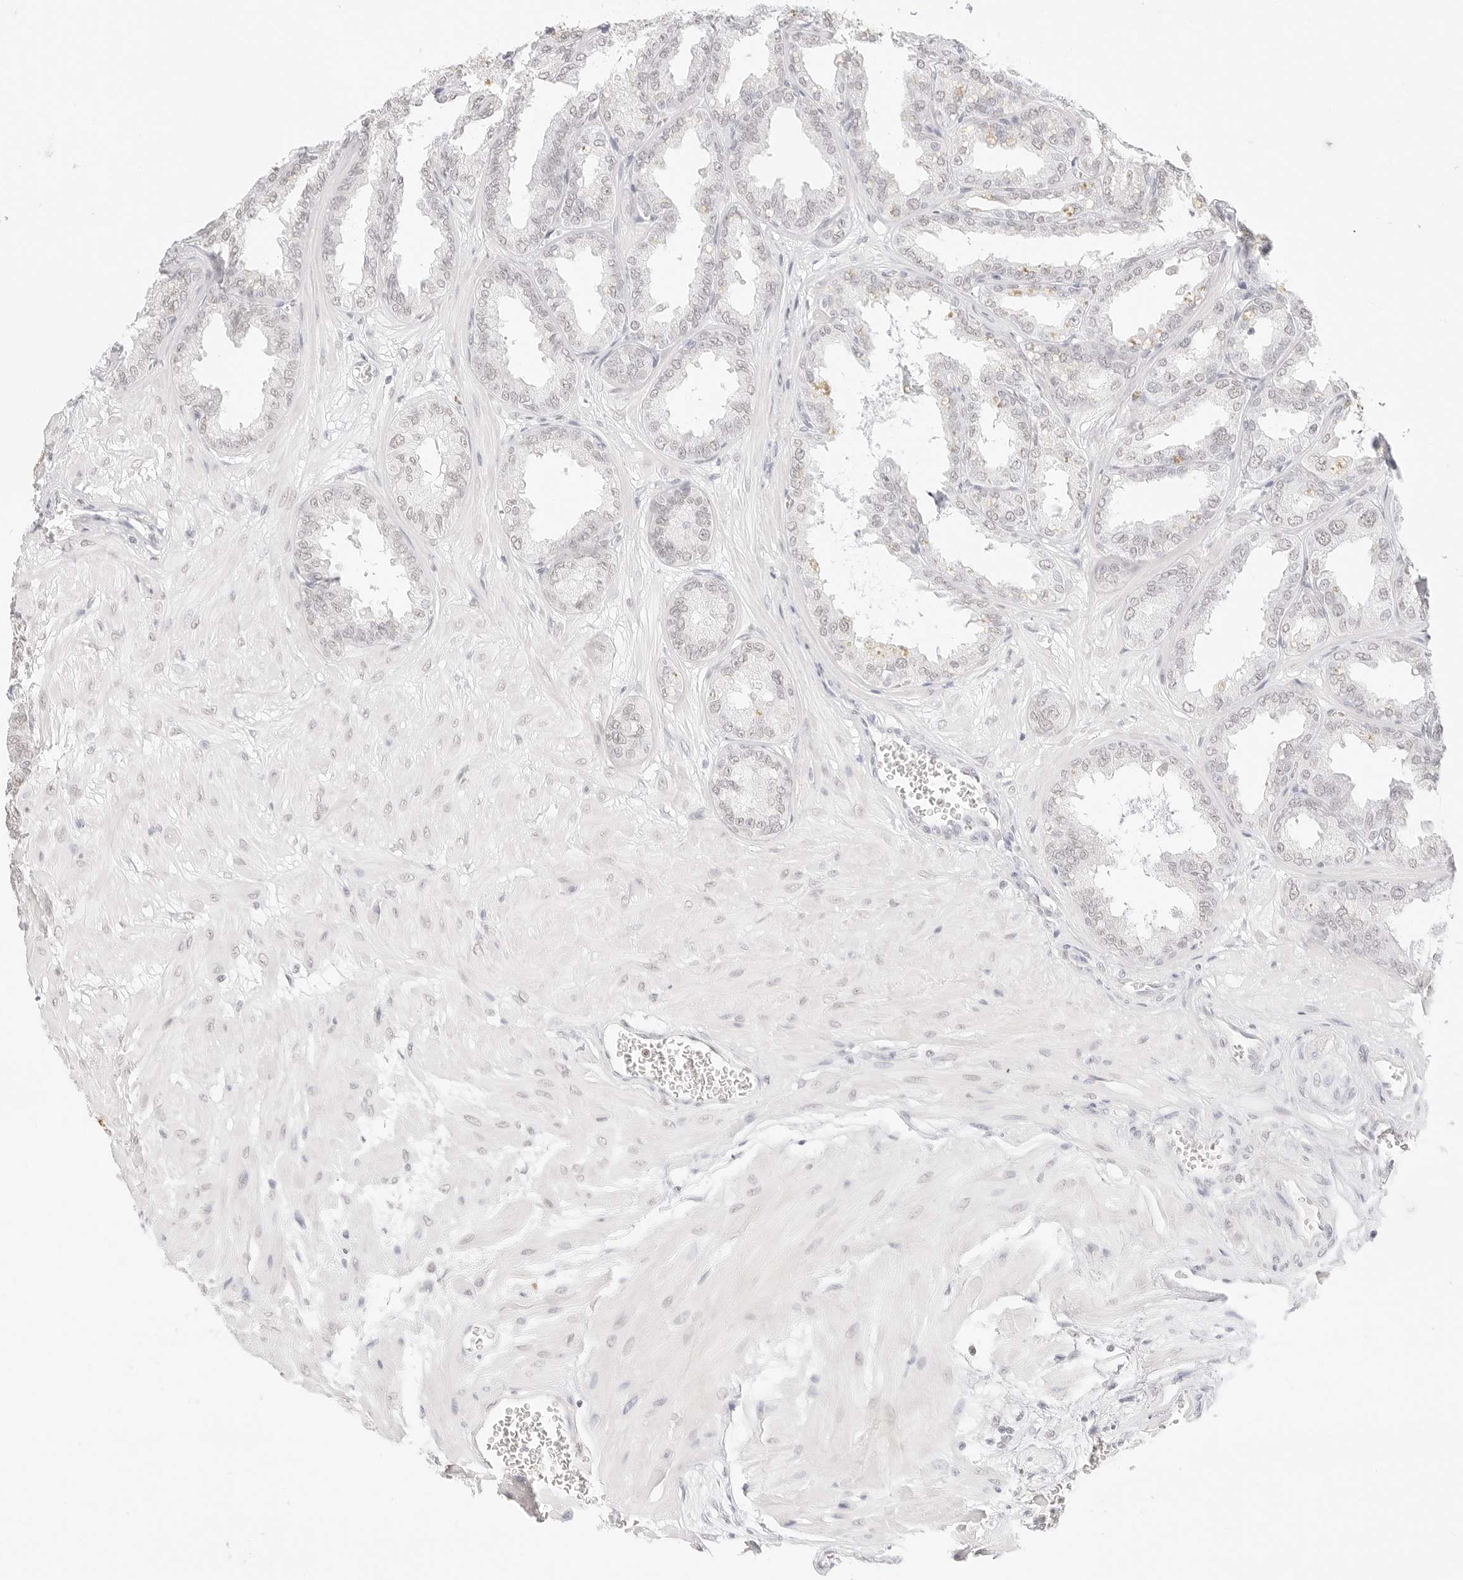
{"staining": {"intensity": "negative", "quantity": "none", "location": "none"}, "tissue": "seminal vesicle", "cell_type": "Glandular cells", "image_type": "normal", "snomed": [{"axis": "morphology", "description": "Normal tissue, NOS"}, {"axis": "topography", "description": "Prostate"}, {"axis": "topography", "description": "Seminal veicle"}], "caption": "High power microscopy histopathology image of an immunohistochemistry (IHC) histopathology image of unremarkable seminal vesicle, revealing no significant positivity in glandular cells. (DAB immunohistochemistry, high magnification).", "gene": "FBLN5", "patient": {"sex": "male", "age": 51}}